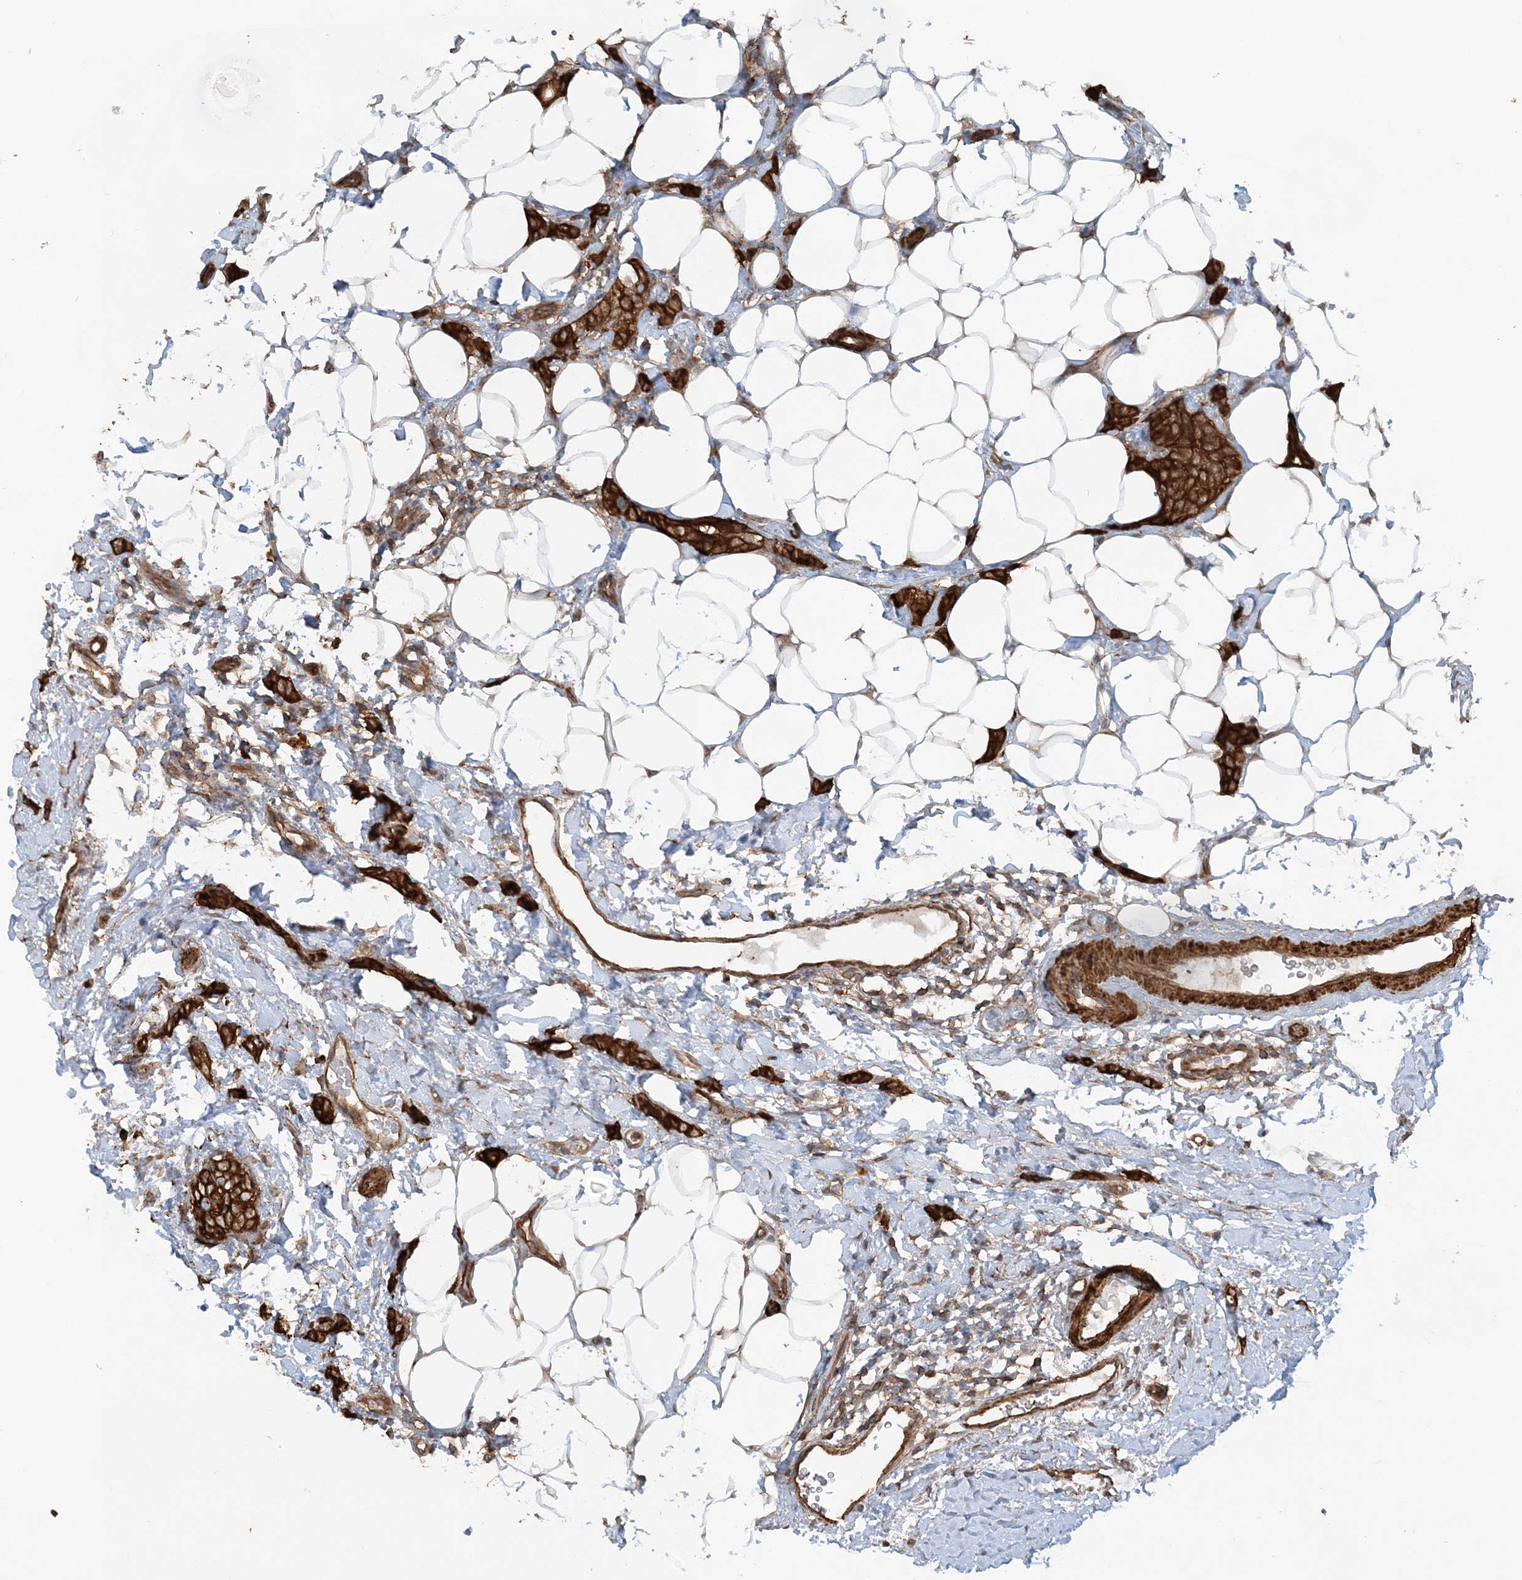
{"staining": {"intensity": "strong", "quantity": ">75%", "location": "cytoplasmic/membranous"}, "tissue": "breast cancer", "cell_type": "Tumor cells", "image_type": "cancer", "snomed": [{"axis": "morphology", "description": "Lobular carcinoma"}, {"axis": "topography", "description": "Skin"}, {"axis": "topography", "description": "Breast"}], "caption": "Breast cancer tissue displays strong cytoplasmic/membranous expression in about >75% of tumor cells (IHC, brightfield microscopy, high magnification).", "gene": "DSTN", "patient": {"sex": "female", "age": 46}}